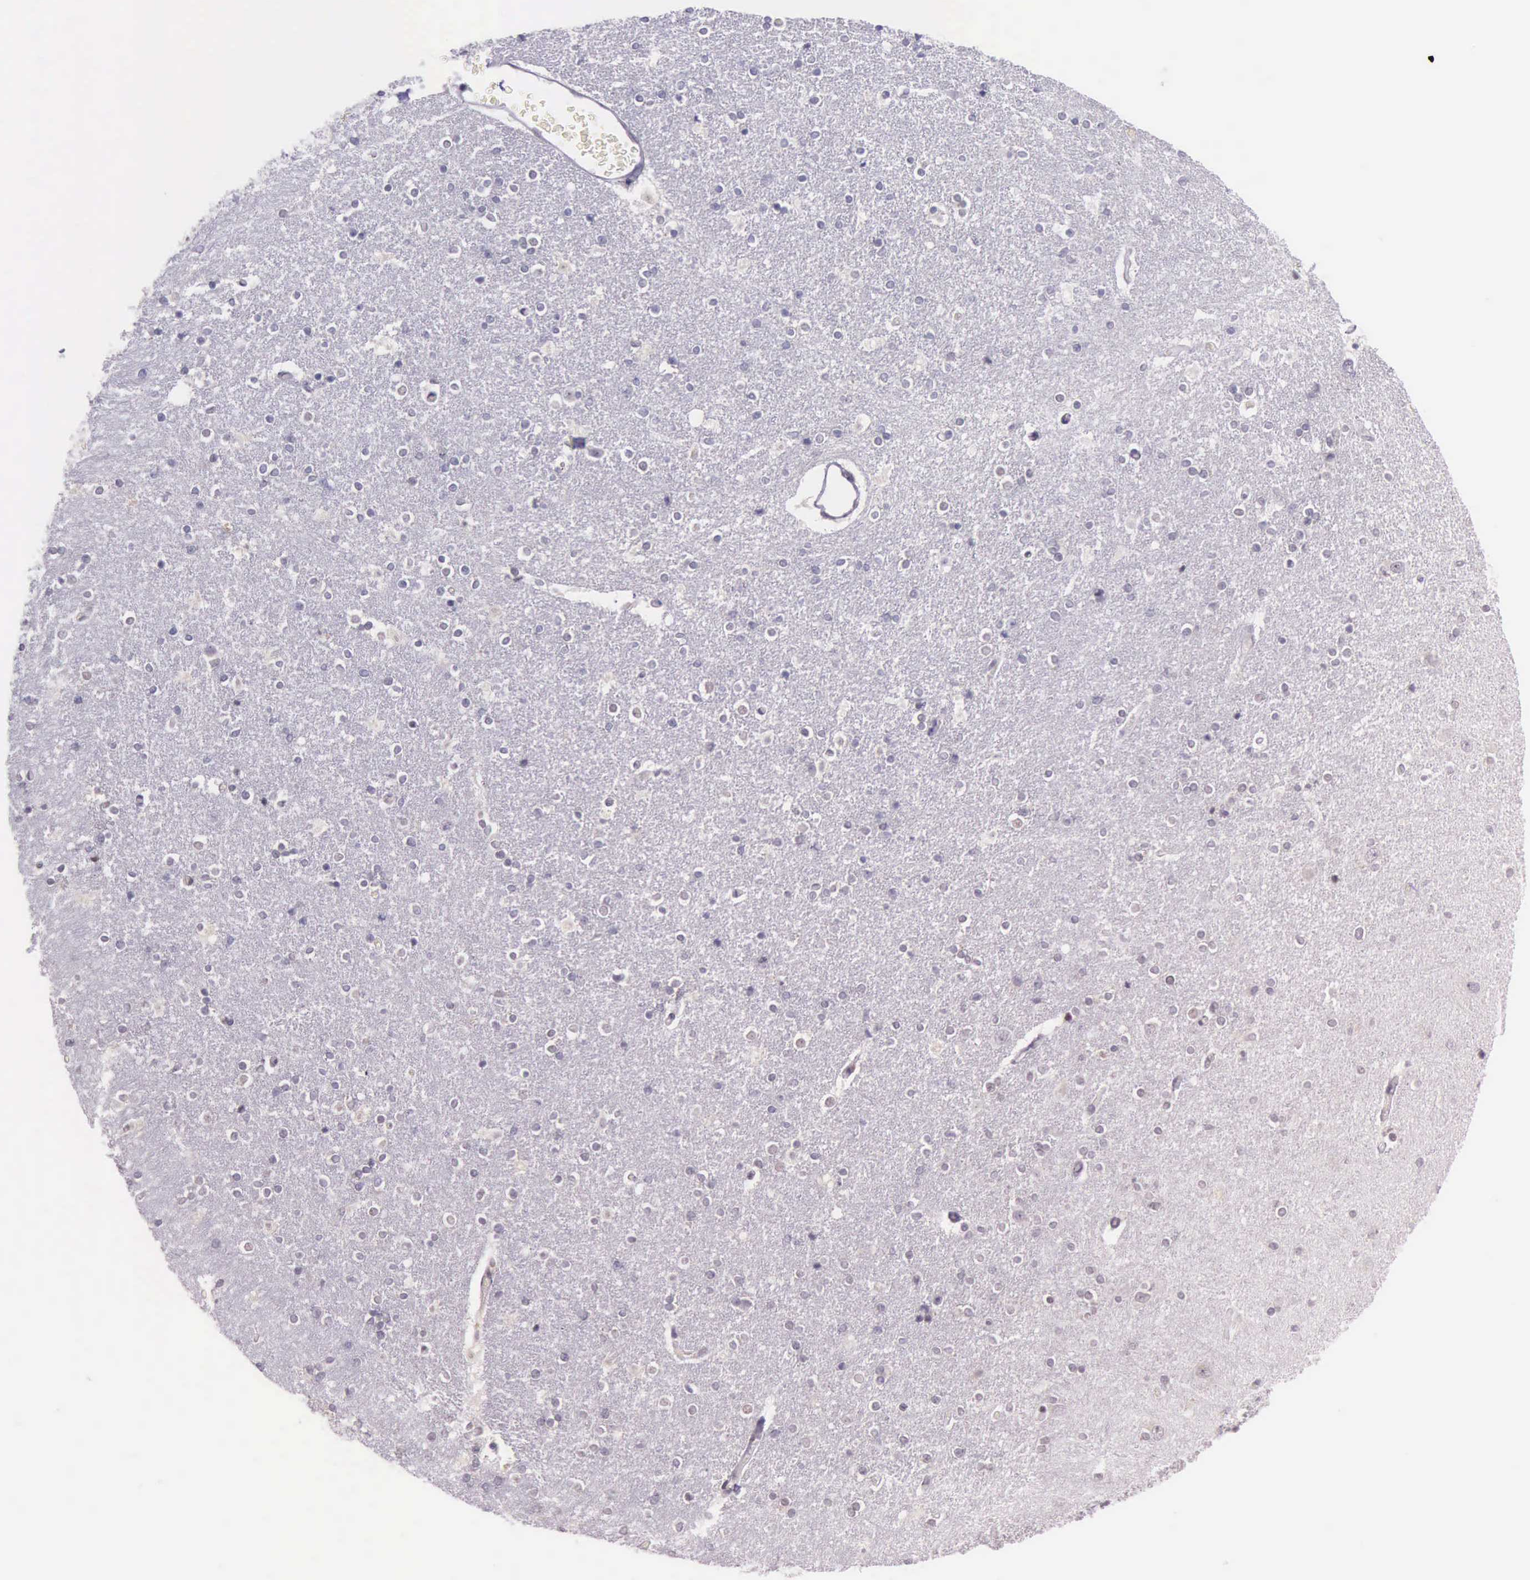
{"staining": {"intensity": "negative", "quantity": "none", "location": "none"}, "tissue": "caudate", "cell_type": "Glial cells", "image_type": "normal", "snomed": [{"axis": "morphology", "description": "Normal tissue, NOS"}, {"axis": "topography", "description": "Lateral ventricle wall"}], "caption": "IHC histopathology image of unremarkable human caudate stained for a protein (brown), which exhibits no expression in glial cells.", "gene": "PARP1", "patient": {"sex": "female", "age": 54}}